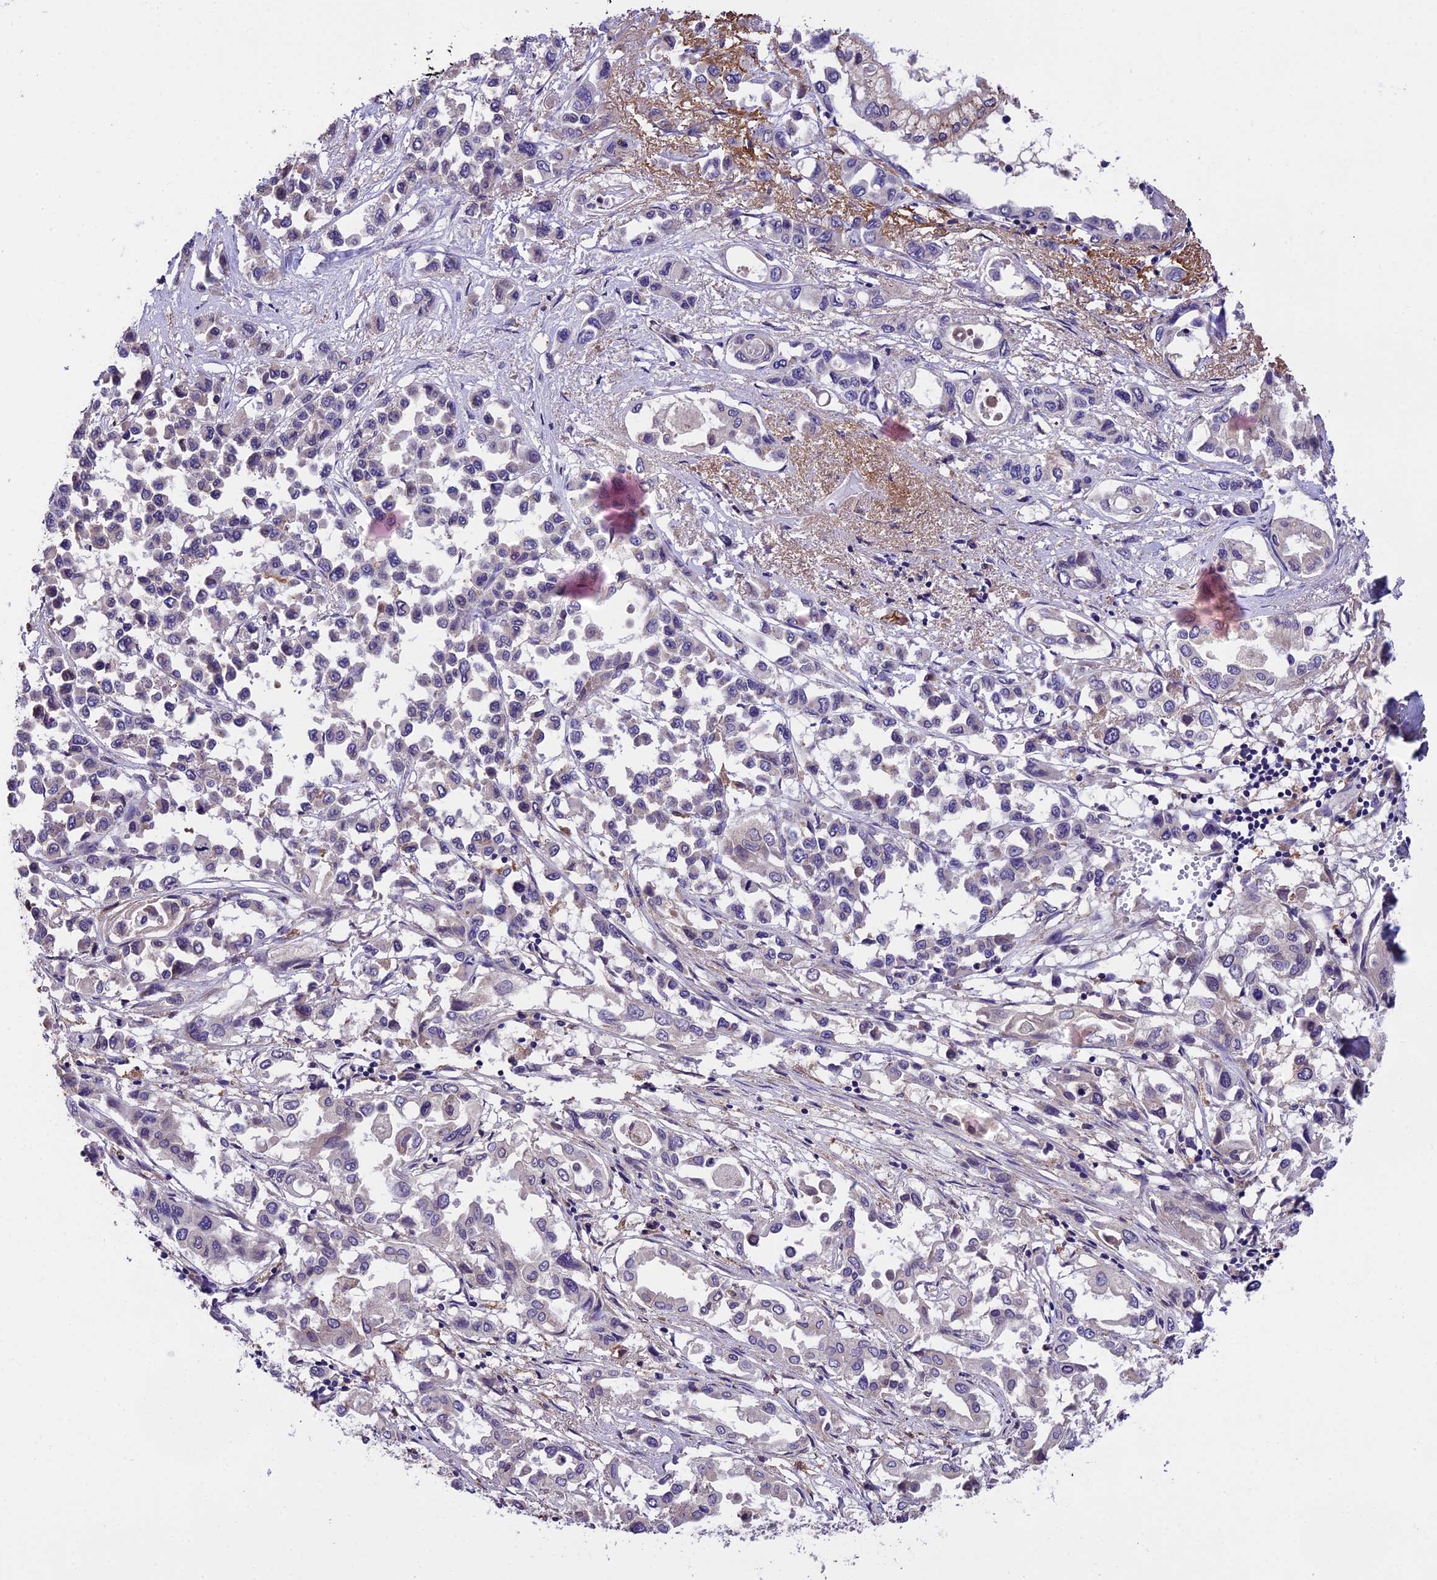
{"staining": {"intensity": "negative", "quantity": "none", "location": "none"}, "tissue": "pancreatic cancer", "cell_type": "Tumor cells", "image_type": "cancer", "snomed": [{"axis": "morphology", "description": "Adenocarcinoma, NOS"}, {"axis": "topography", "description": "Pancreas"}], "caption": "Immunohistochemical staining of human pancreatic cancer (adenocarcinoma) exhibits no significant expression in tumor cells.", "gene": "ABCC10", "patient": {"sex": "male", "age": 92}}